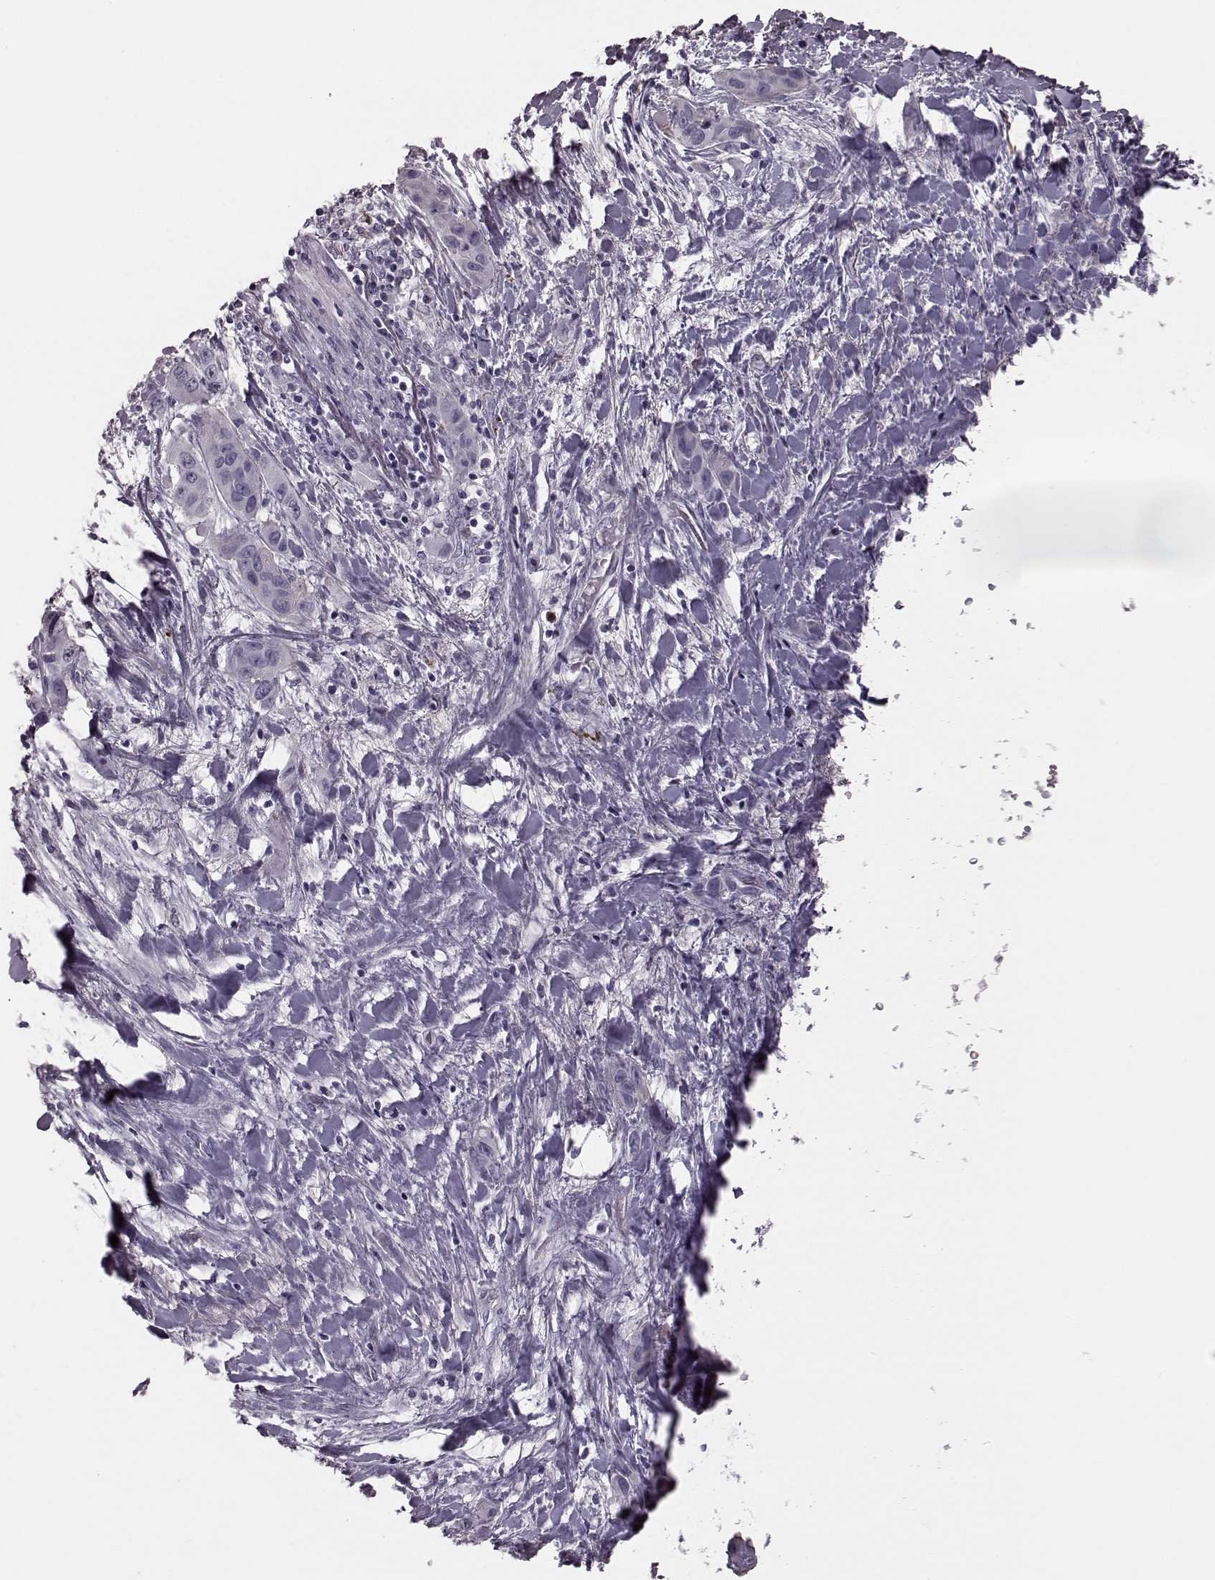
{"staining": {"intensity": "negative", "quantity": "none", "location": "none"}, "tissue": "liver cancer", "cell_type": "Tumor cells", "image_type": "cancer", "snomed": [{"axis": "morphology", "description": "Cholangiocarcinoma"}, {"axis": "topography", "description": "Liver"}], "caption": "An IHC micrograph of cholangiocarcinoma (liver) is shown. There is no staining in tumor cells of cholangiocarcinoma (liver).", "gene": "SNTG1", "patient": {"sex": "female", "age": 52}}